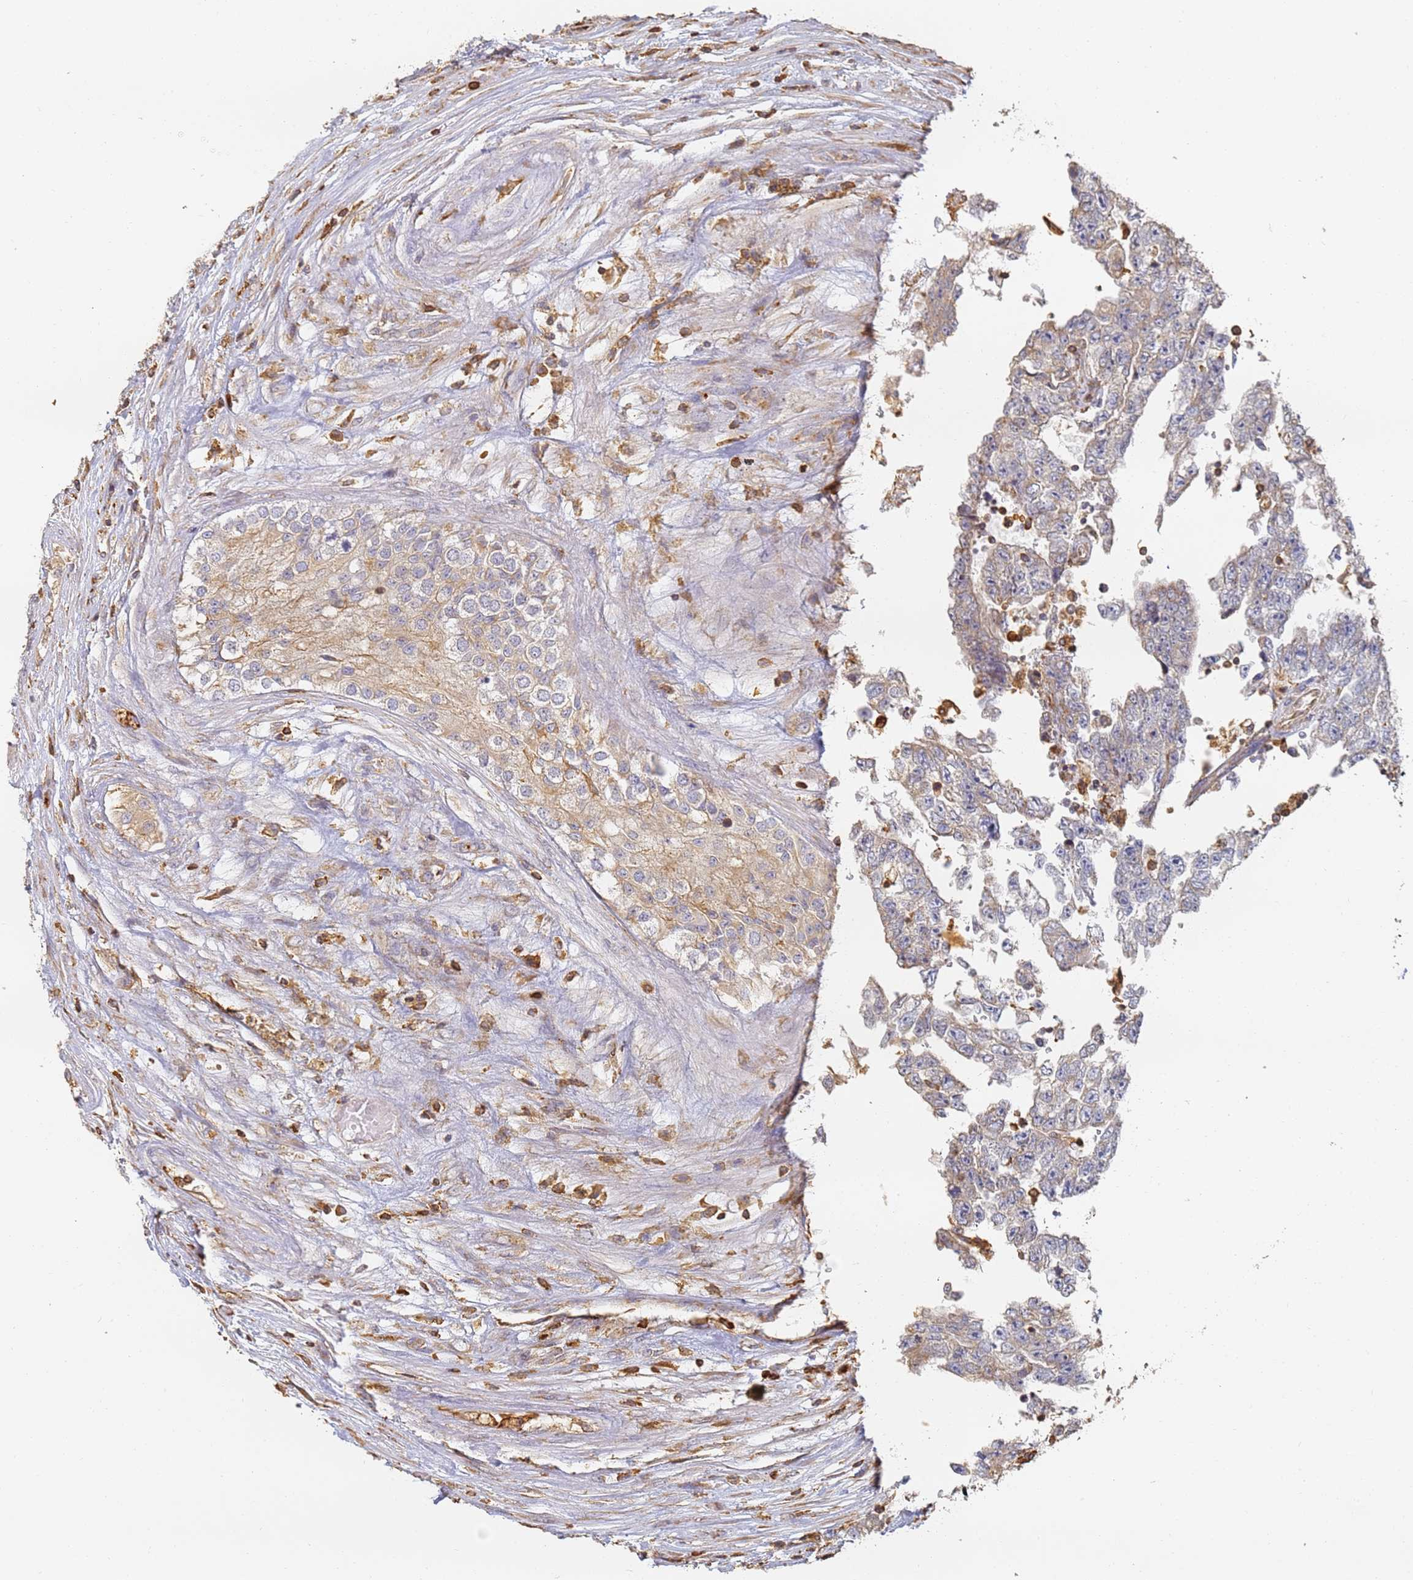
{"staining": {"intensity": "negative", "quantity": "none", "location": "none"}, "tissue": "testis cancer", "cell_type": "Tumor cells", "image_type": "cancer", "snomed": [{"axis": "morphology", "description": "Carcinoma, Embryonal, NOS"}, {"axis": "topography", "description": "Testis"}], "caption": "A micrograph of testis embryonal carcinoma stained for a protein demonstrates no brown staining in tumor cells.", "gene": "BIN2", "patient": {"sex": "male", "age": 25}}